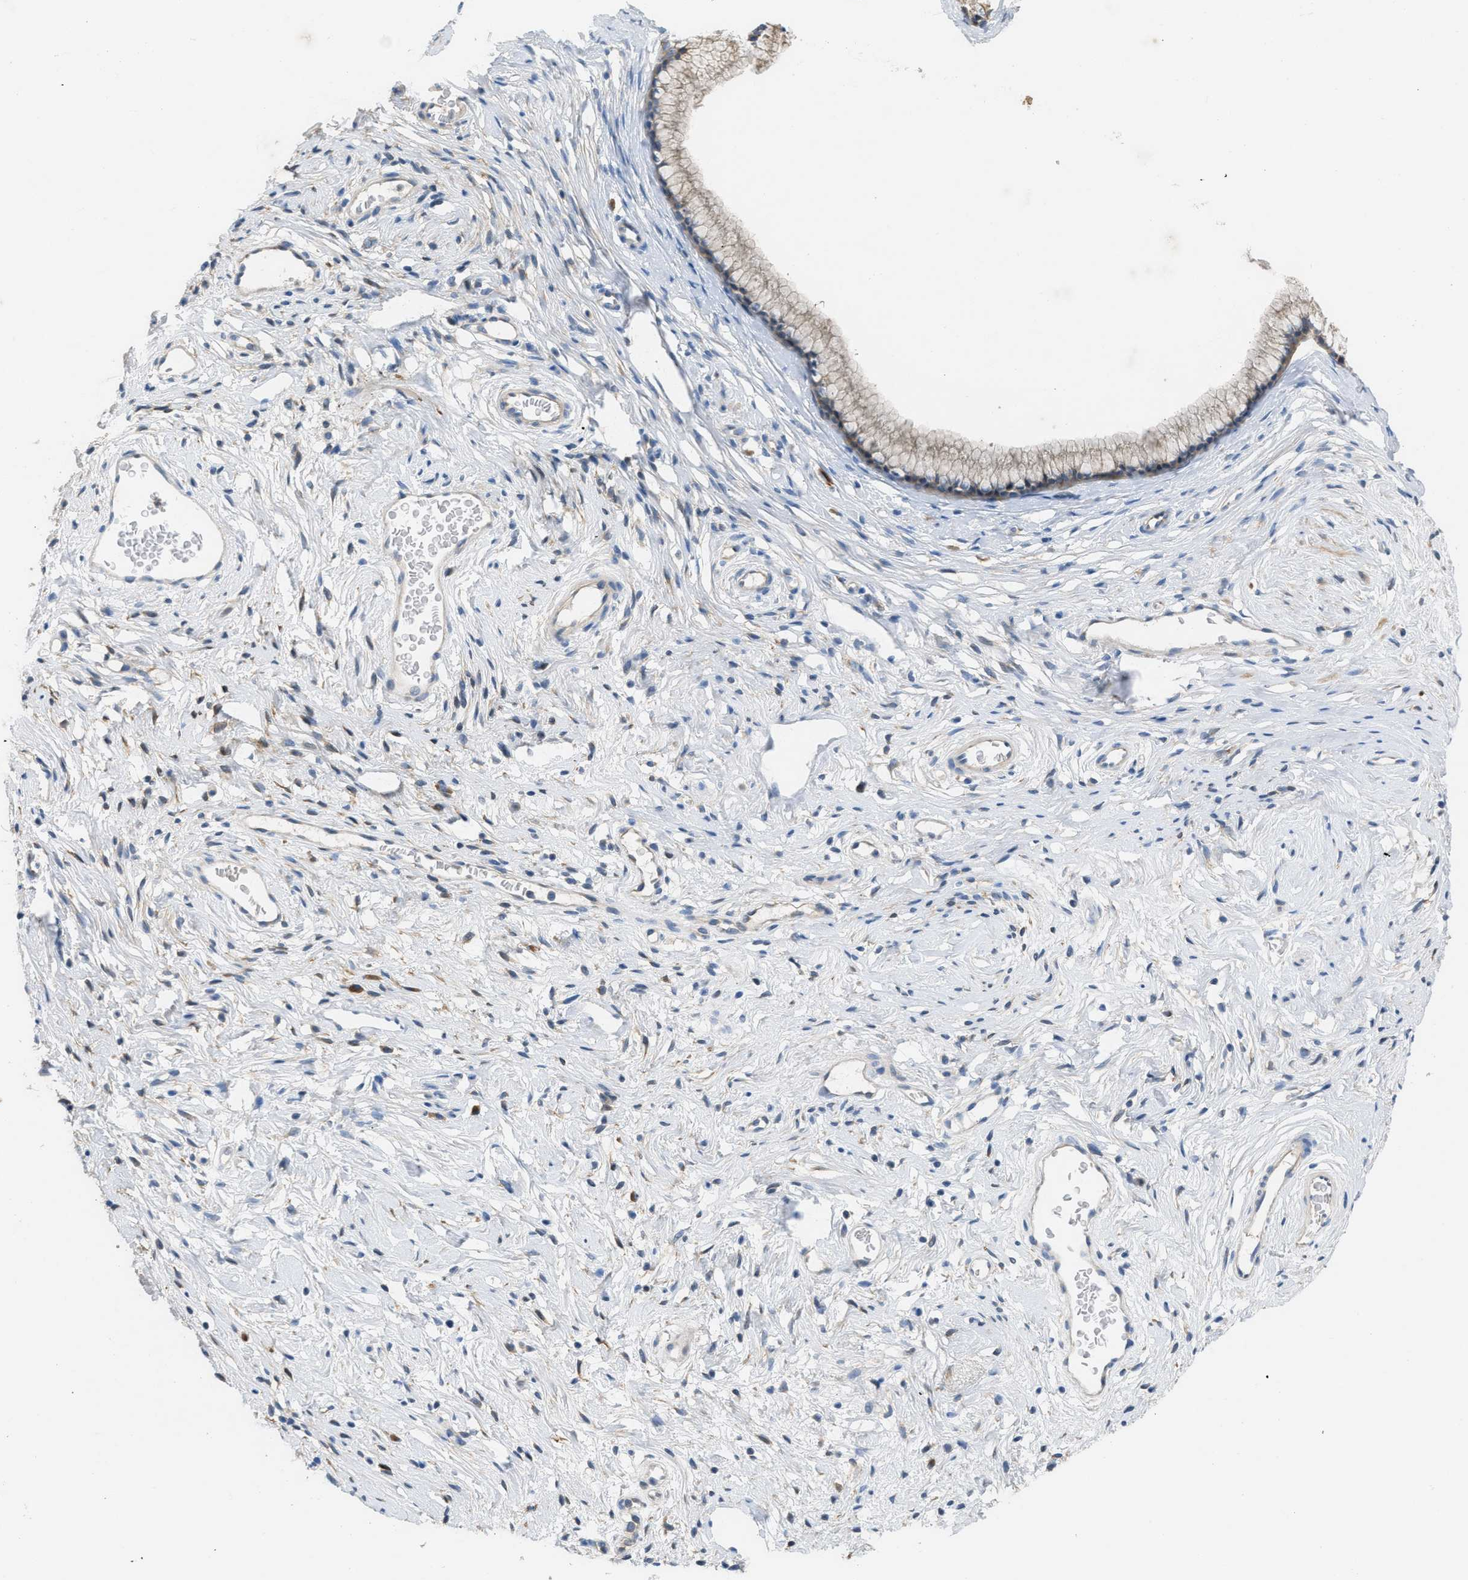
{"staining": {"intensity": "weak", "quantity": ">75%", "location": "cytoplasmic/membranous"}, "tissue": "cervix", "cell_type": "Glandular cells", "image_type": "normal", "snomed": [{"axis": "morphology", "description": "Normal tissue, NOS"}, {"axis": "topography", "description": "Cervix"}], "caption": "A micrograph of human cervix stained for a protein shows weak cytoplasmic/membranous brown staining in glandular cells. The protein is shown in brown color, while the nuclei are stained blue.", "gene": "UBA5", "patient": {"sex": "female", "age": 77}}